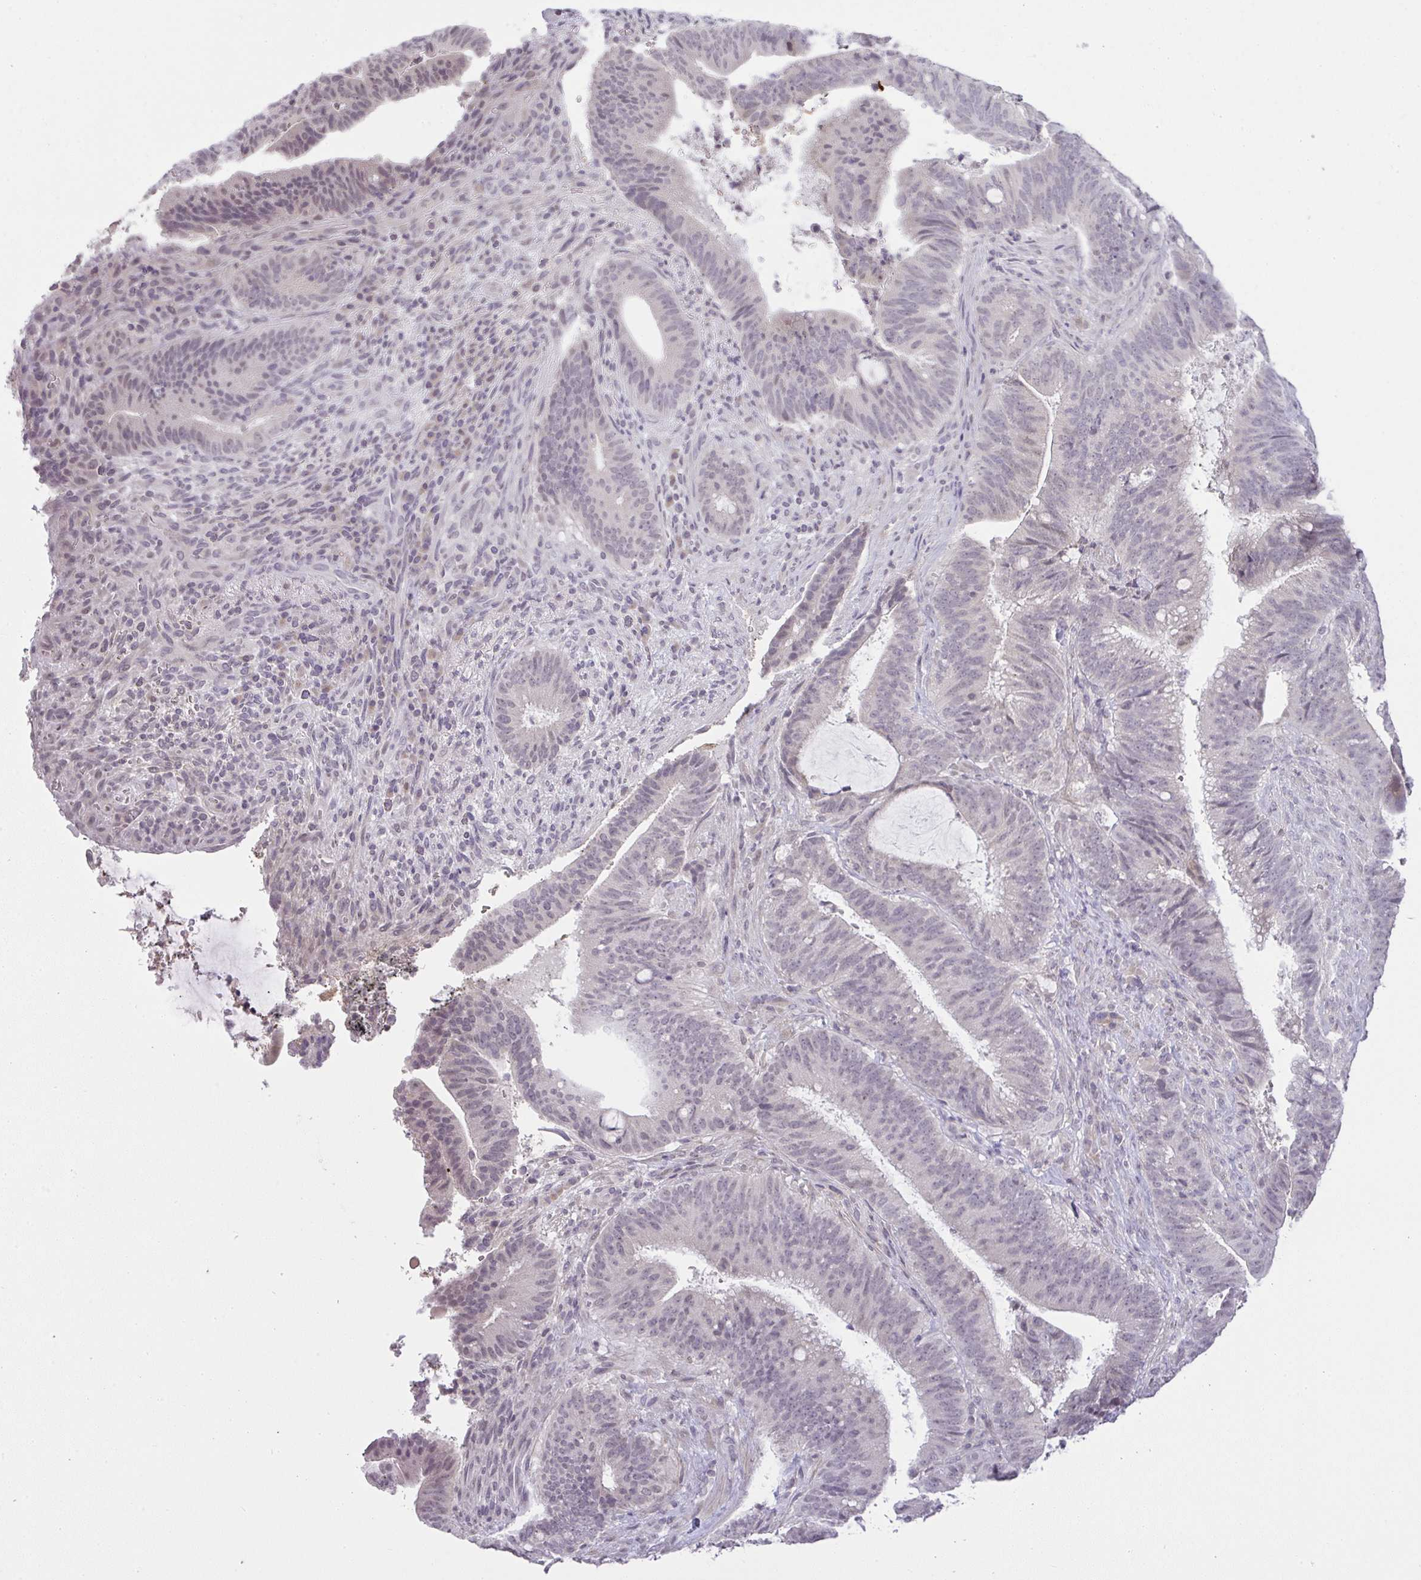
{"staining": {"intensity": "negative", "quantity": "none", "location": "none"}, "tissue": "colorectal cancer", "cell_type": "Tumor cells", "image_type": "cancer", "snomed": [{"axis": "morphology", "description": "Adenocarcinoma, NOS"}, {"axis": "topography", "description": "Colon"}], "caption": "Immunohistochemistry (IHC) of colorectal adenocarcinoma reveals no staining in tumor cells.", "gene": "CACNA1S", "patient": {"sex": "female", "age": 43}}